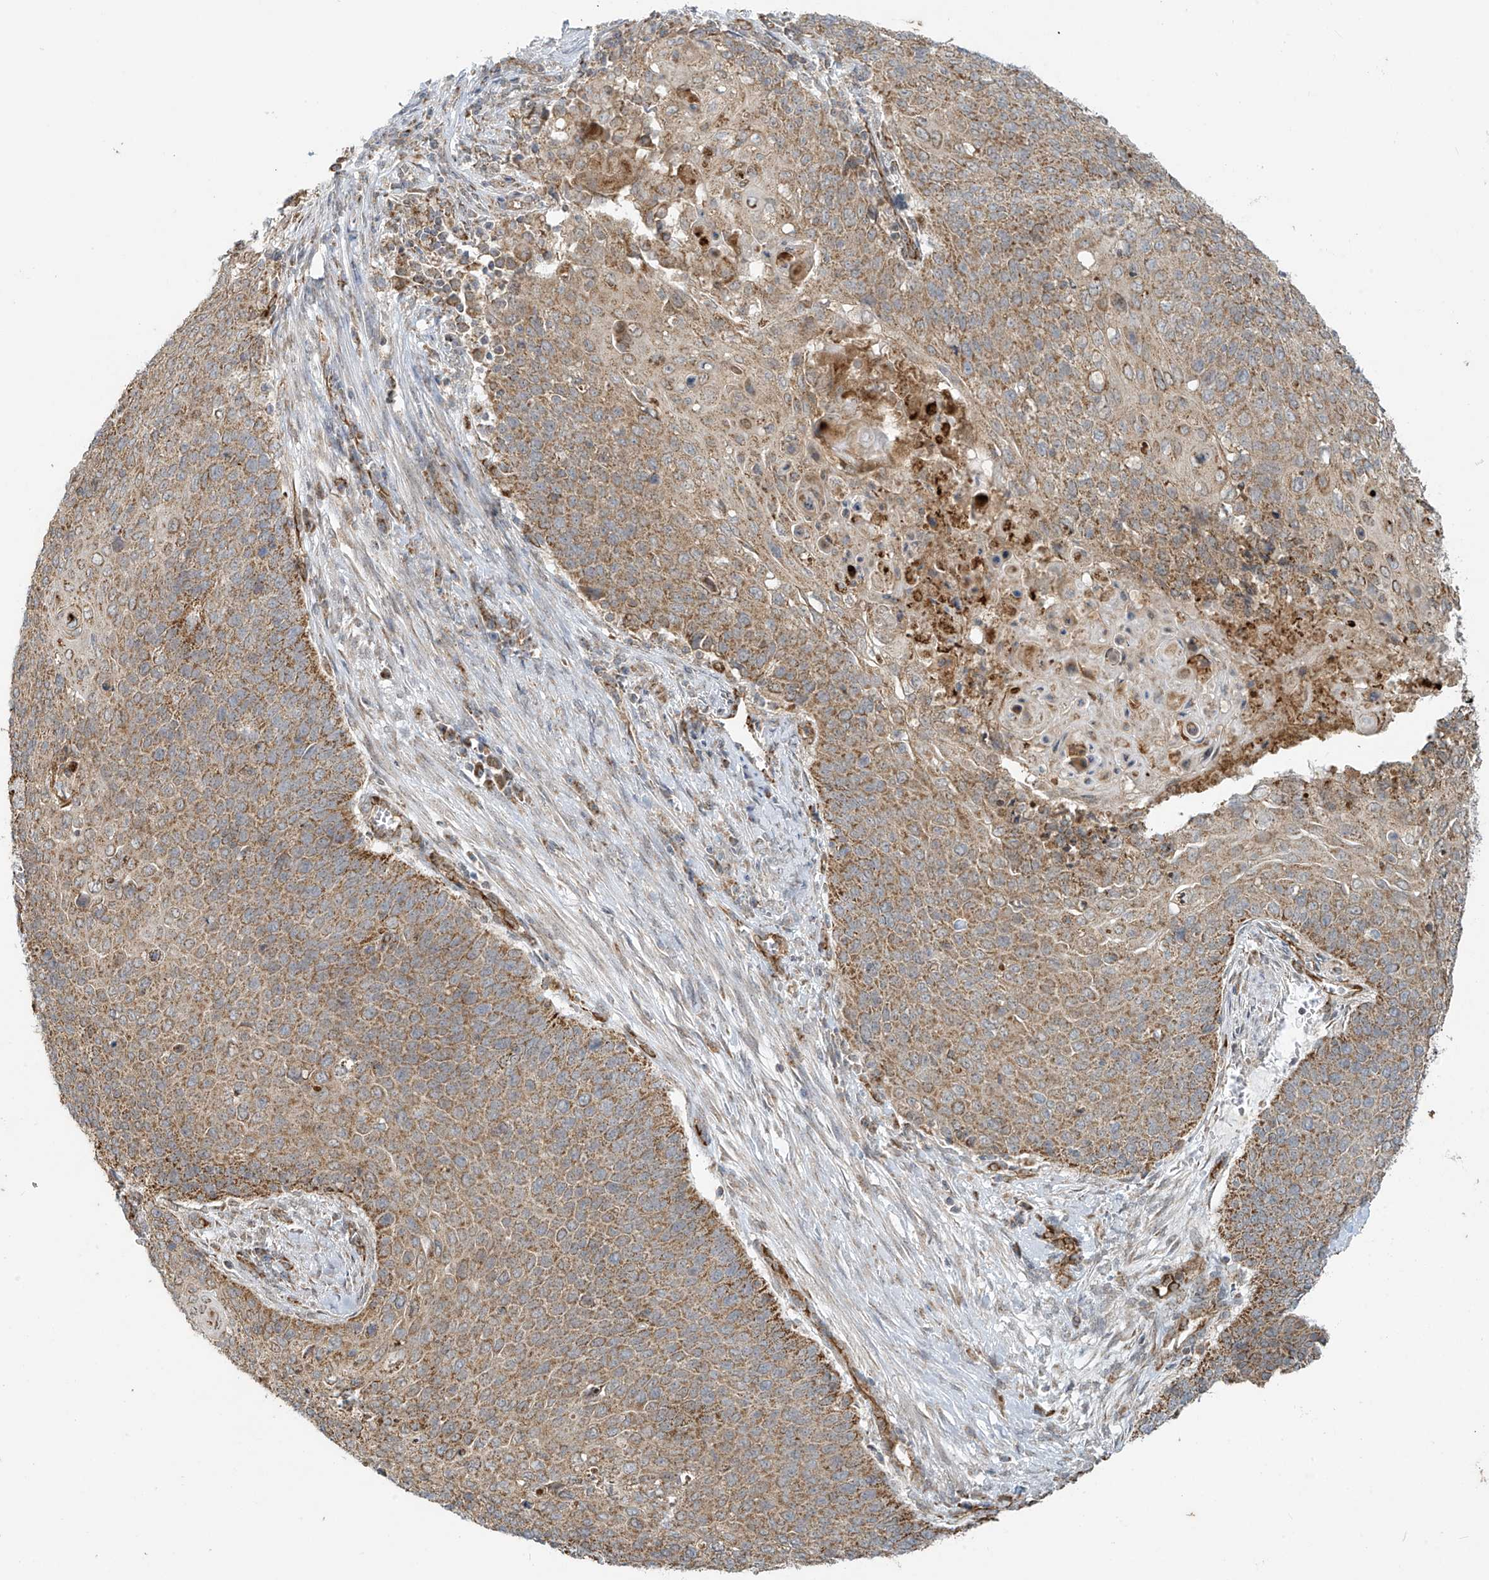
{"staining": {"intensity": "moderate", "quantity": "25%-75%", "location": "cytoplasmic/membranous"}, "tissue": "cervical cancer", "cell_type": "Tumor cells", "image_type": "cancer", "snomed": [{"axis": "morphology", "description": "Squamous cell carcinoma, NOS"}, {"axis": "topography", "description": "Cervix"}], "caption": "Cervical cancer stained with a protein marker displays moderate staining in tumor cells.", "gene": "METTL6", "patient": {"sex": "female", "age": 39}}